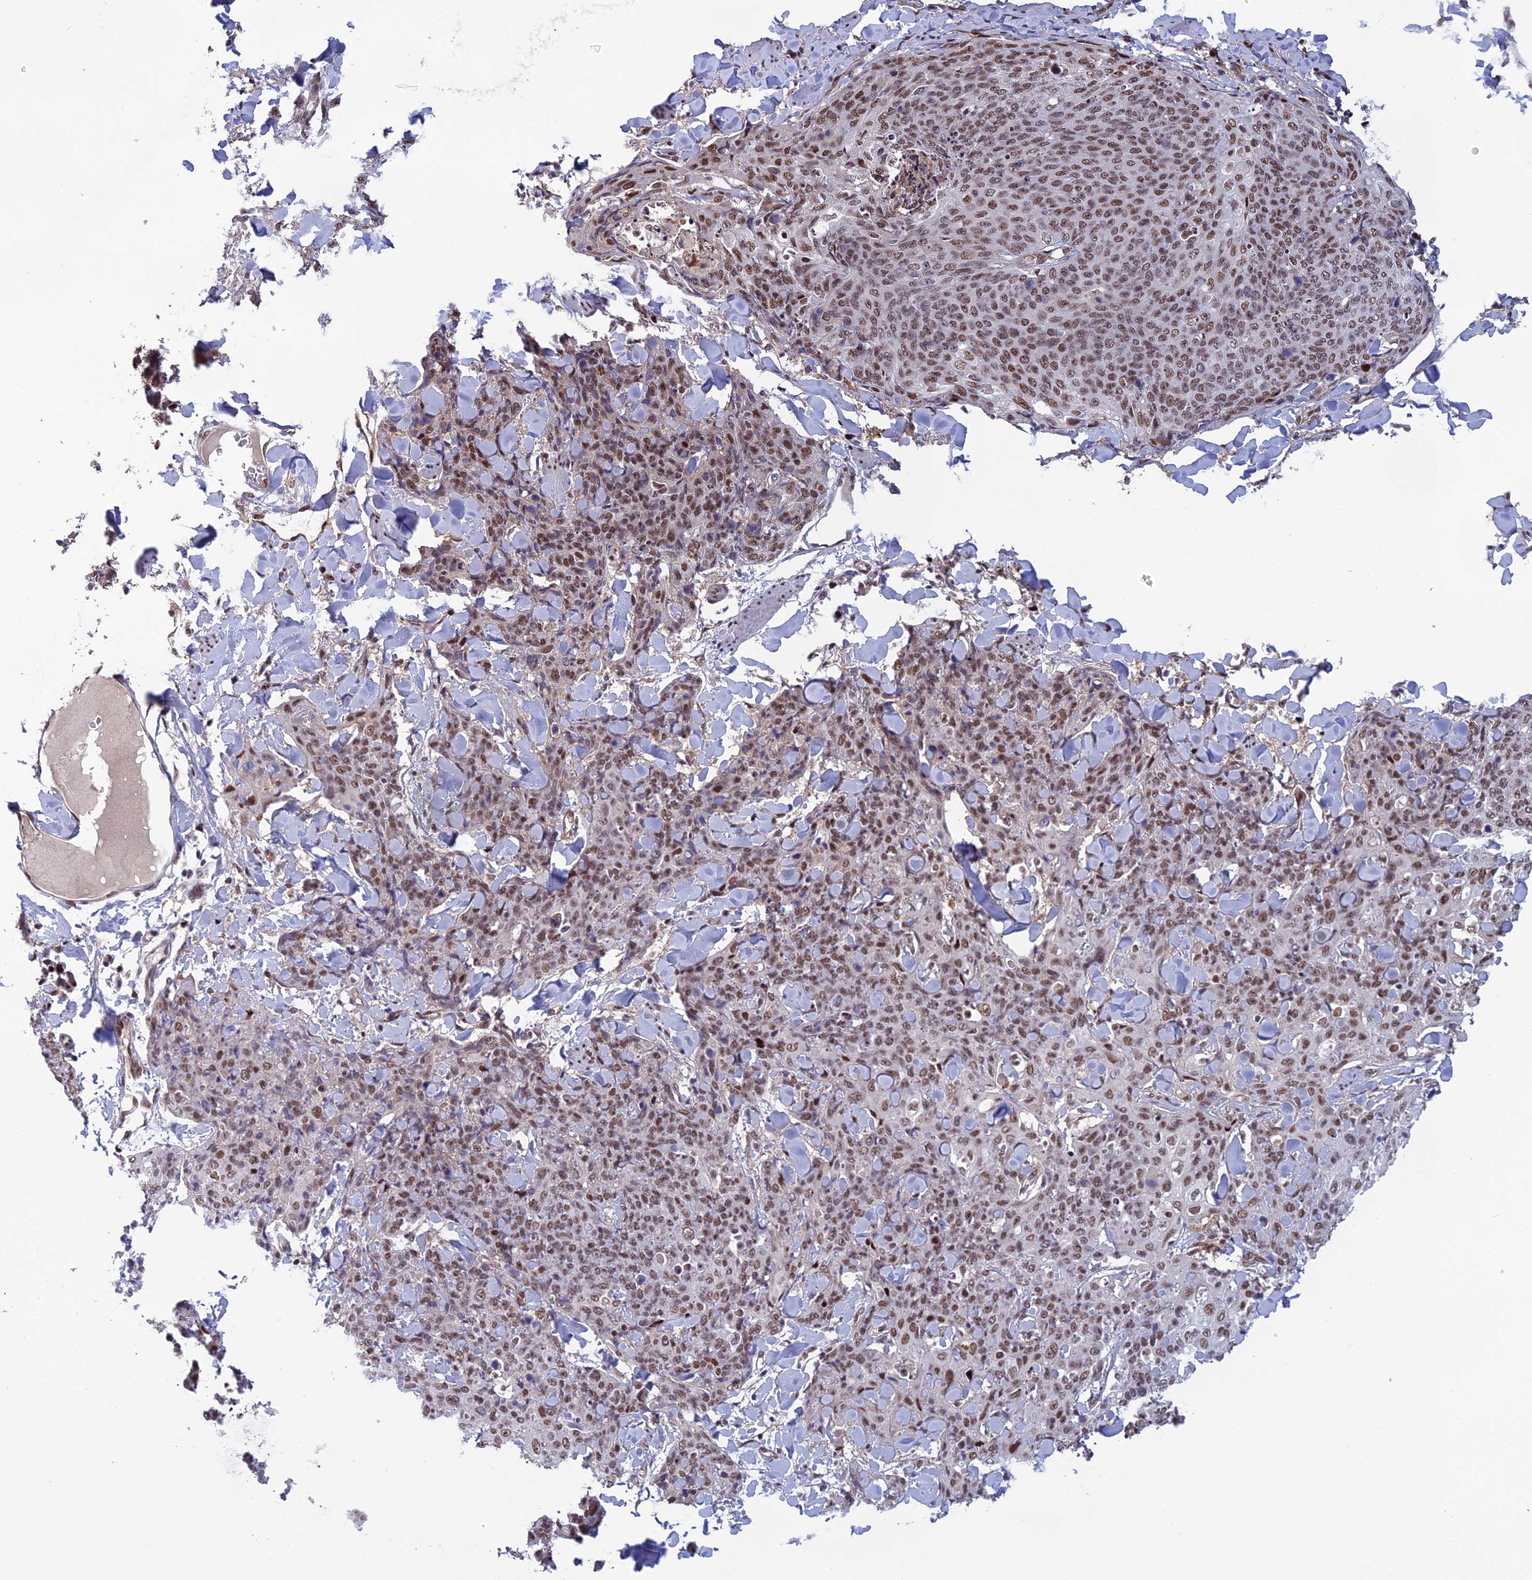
{"staining": {"intensity": "moderate", "quantity": ">75%", "location": "nuclear"}, "tissue": "skin cancer", "cell_type": "Tumor cells", "image_type": "cancer", "snomed": [{"axis": "morphology", "description": "Squamous cell carcinoma, NOS"}, {"axis": "topography", "description": "Skin"}, {"axis": "topography", "description": "Vulva"}], "caption": "Approximately >75% of tumor cells in human skin squamous cell carcinoma exhibit moderate nuclear protein positivity as visualized by brown immunohistochemical staining.", "gene": "RANBP3", "patient": {"sex": "female", "age": 85}}